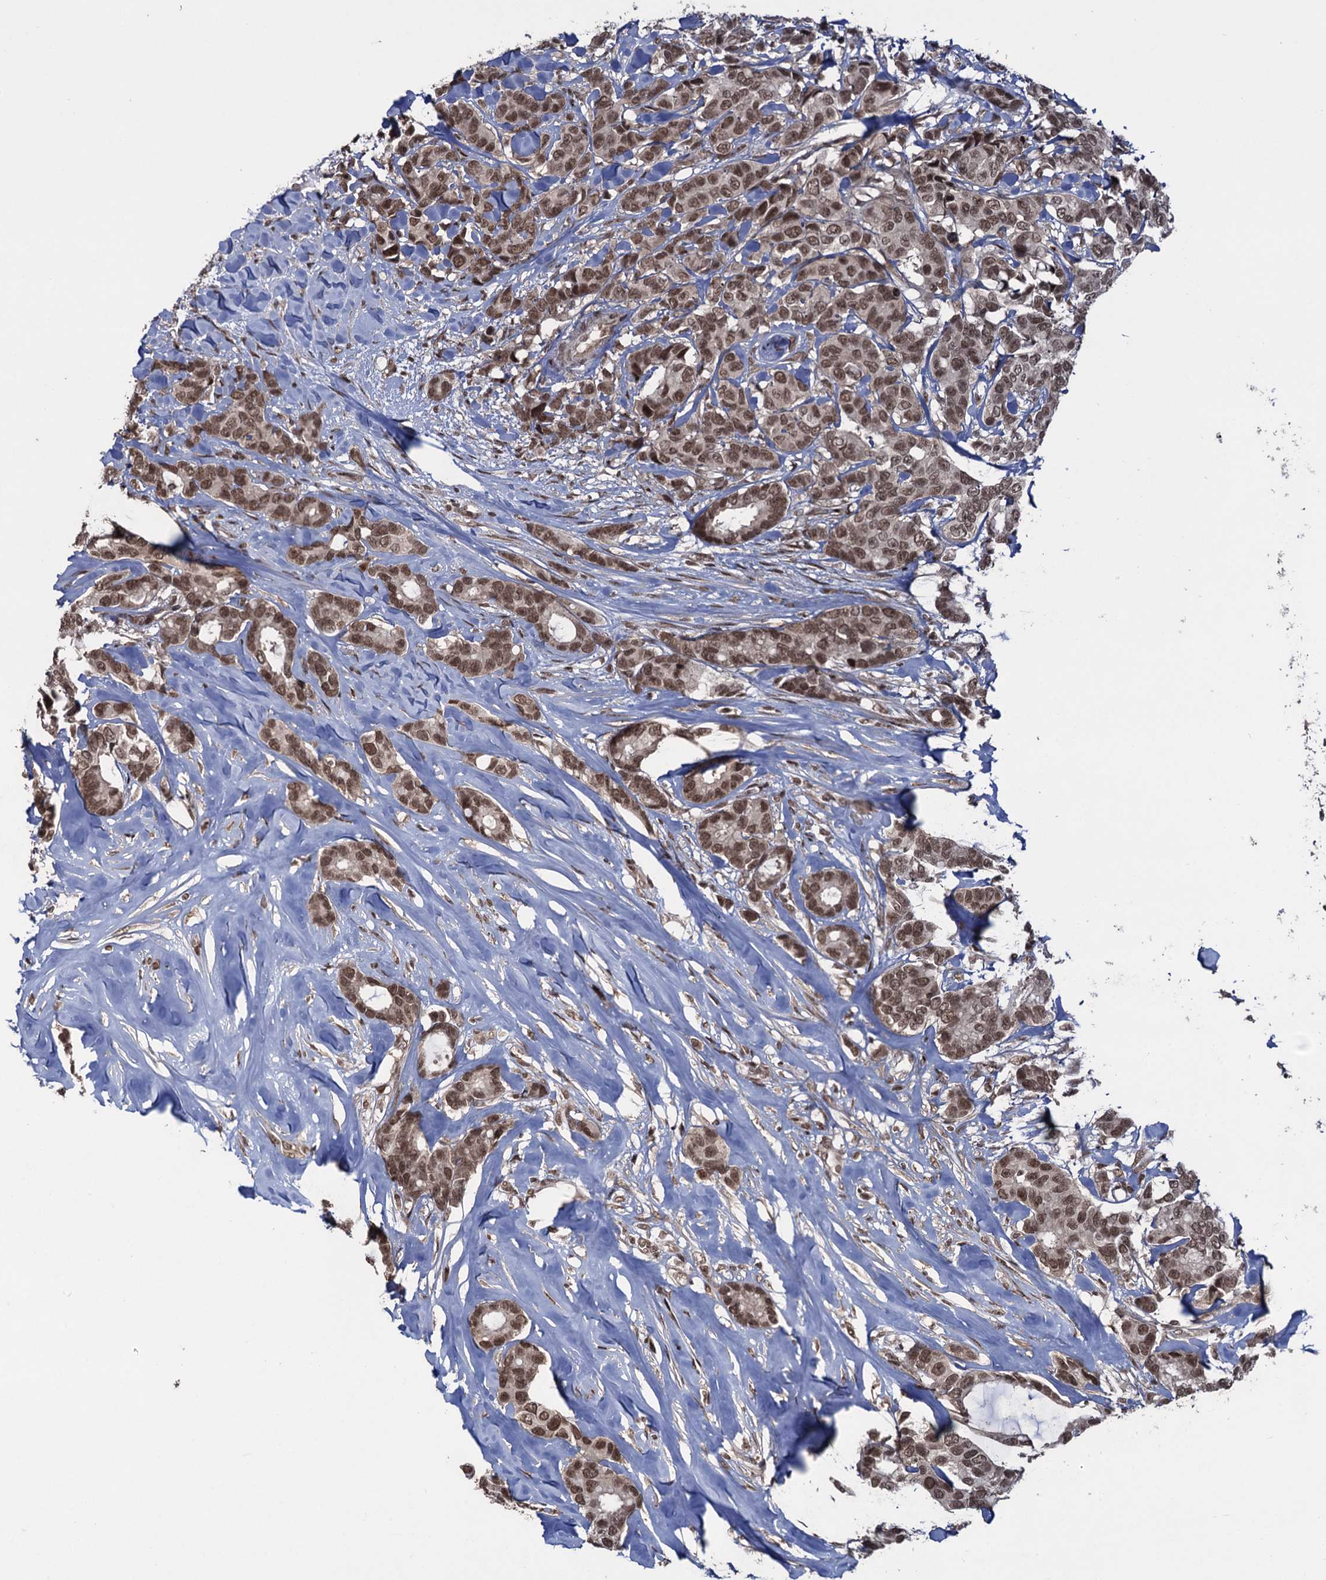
{"staining": {"intensity": "moderate", "quantity": ">75%", "location": "nuclear"}, "tissue": "breast cancer", "cell_type": "Tumor cells", "image_type": "cancer", "snomed": [{"axis": "morphology", "description": "Duct carcinoma"}, {"axis": "topography", "description": "Breast"}], "caption": "The immunohistochemical stain shows moderate nuclear expression in tumor cells of breast infiltrating ductal carcinoma tissue.", "gene": "ZNF169", "patient": {"sex": "female", "age": 87}}